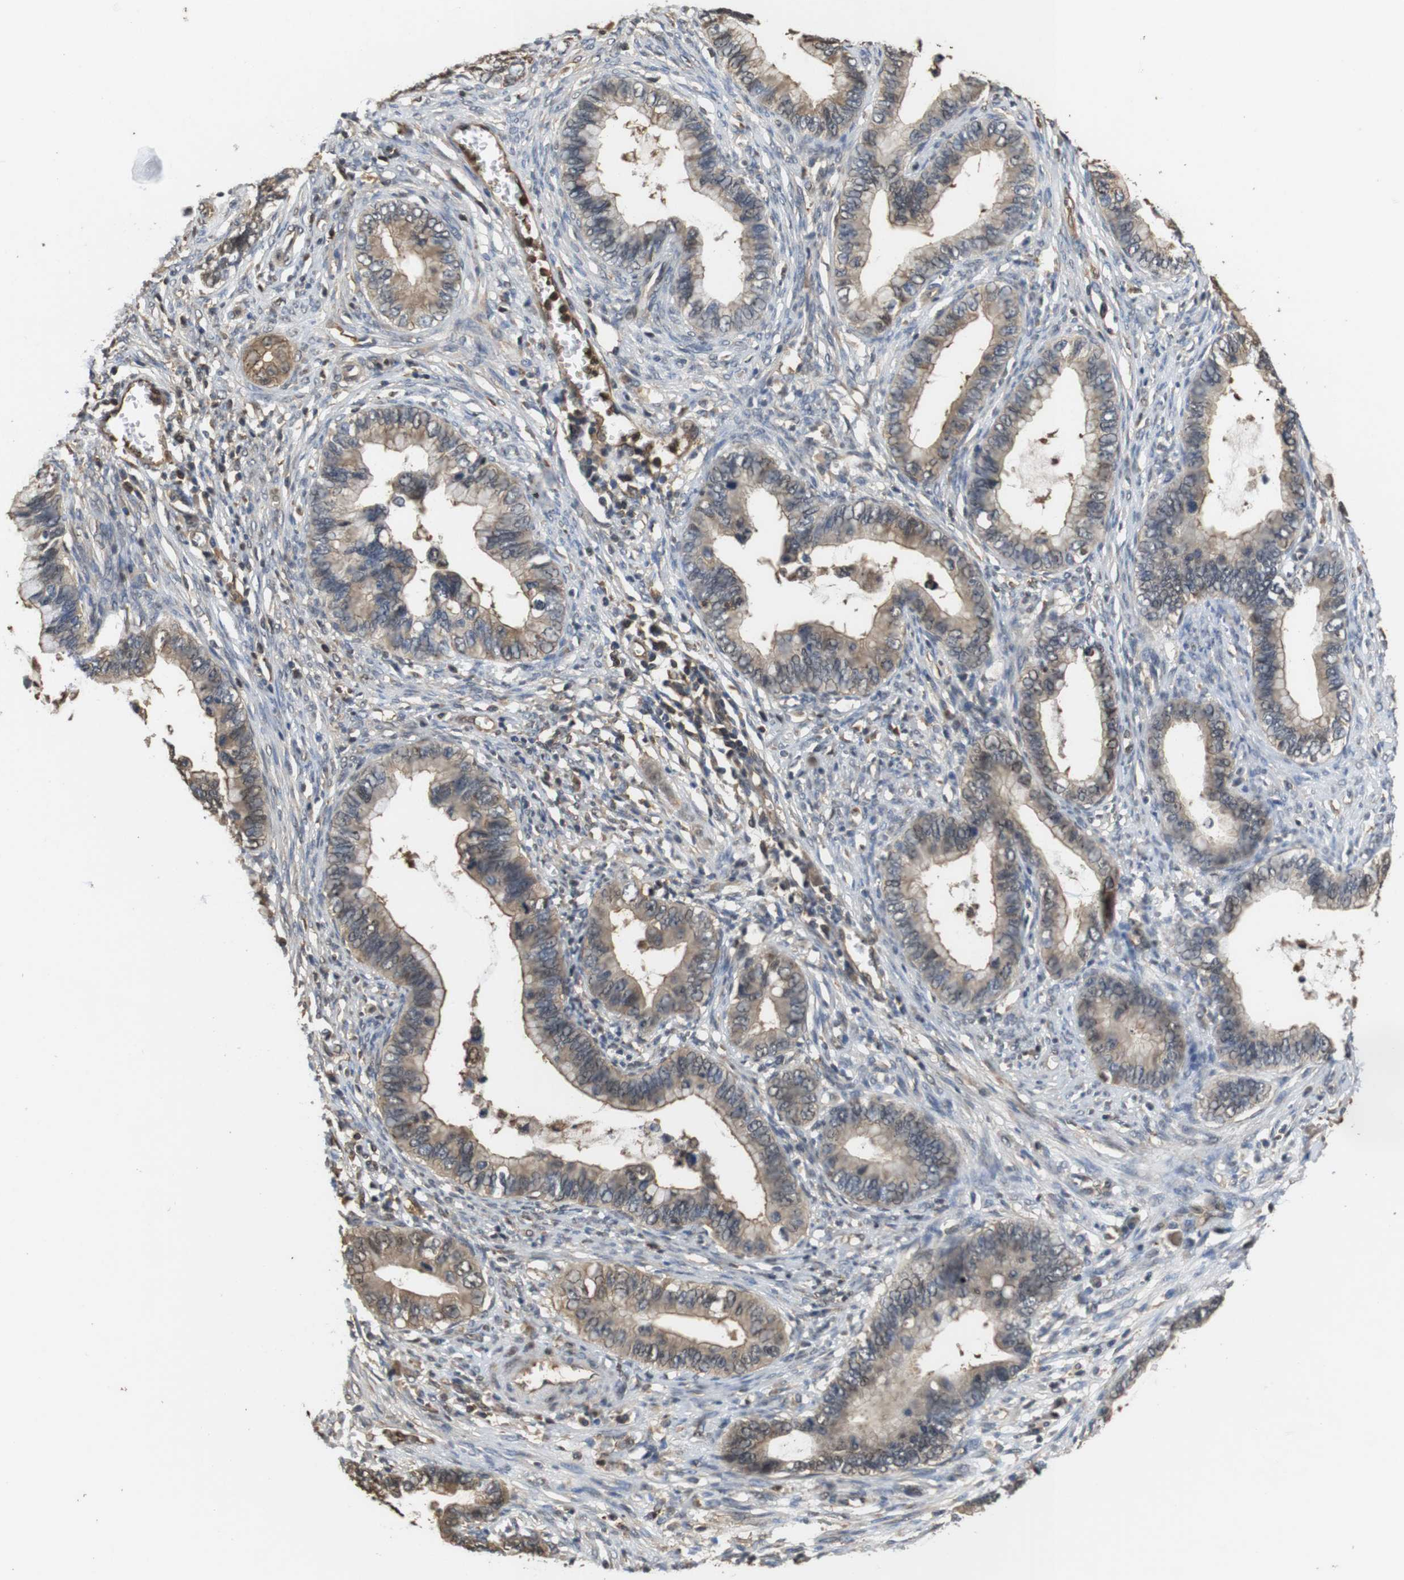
{"staining": {"intensity": "weak", "quantity": ">75%", "location": "cytoplasmic/membranous"}, "tissue": "cervical cancer", "cell_type": "Tumor cells", "image_type": "cancer", "snomed": [{"axis": "morphology", "description": "Adenocarcinoma, NOS"}, {"axis": "topography", "description": "Cervix"}], "caption": "Immunohistochemical staining of human cervical adenocarcinoma shows weak cytoplasmic/membranous protein staining in approximately >75% of tumor cells. The staining was performed using DAB to visualize the protein expression in brown, while the nuclei were stained in blue with hematoxylin (Magnification: 20x).", "gene": "LDHA", "patient": {"sex": "female", "age": 44}}